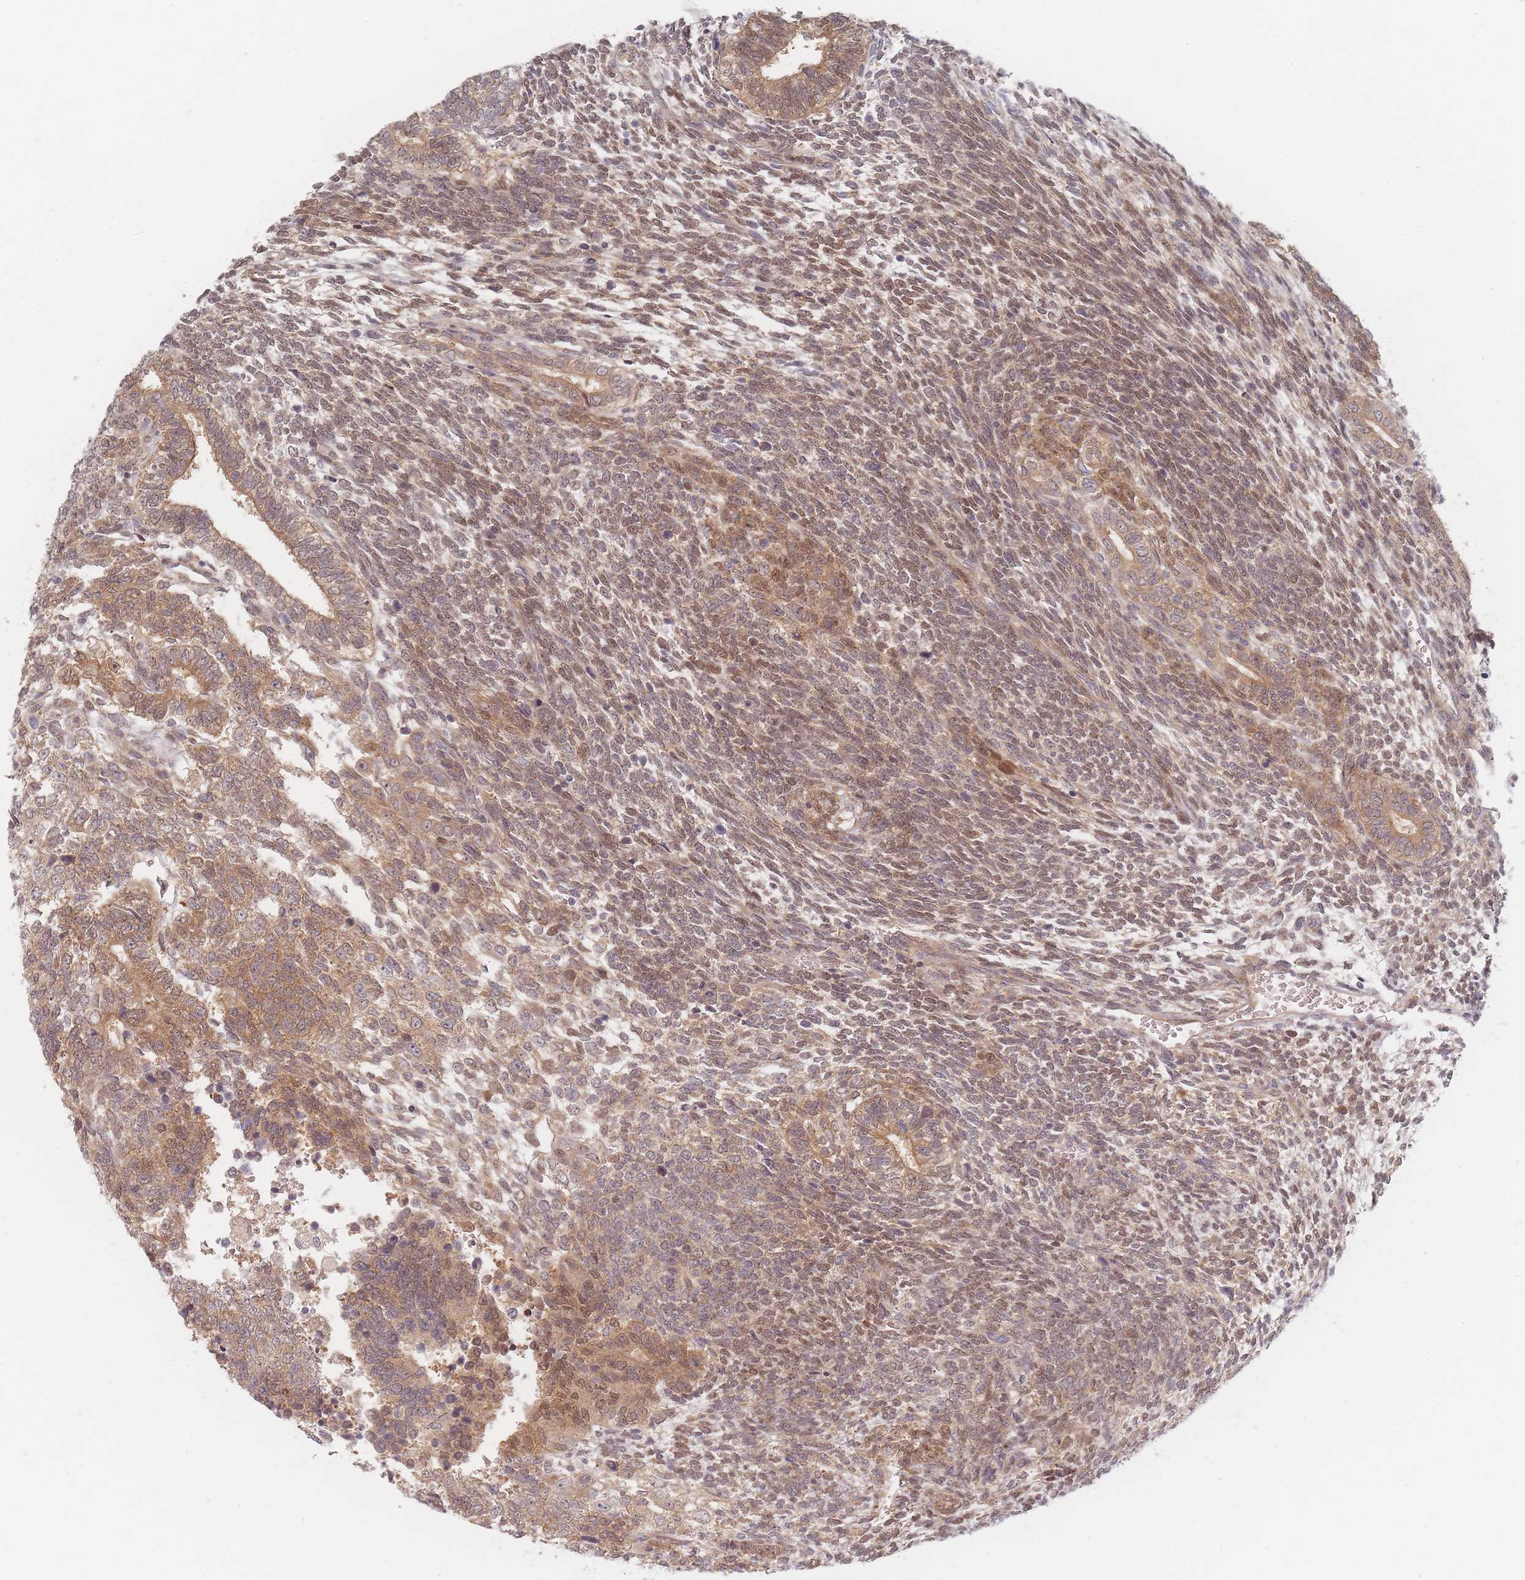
{"staining": {"intensity": "moderate", "quantity": ">75%", "location": "cytoplasmic/membranous,nuclear"}, "tissue": "testis cancer", "cell_type": "Tumor cells", "image_type": "cancer", "snomed": [{"axis": "morphology", "description": "Carcinoma, Embryonal, NOS"}, {"axis": "topography", "description": "Testis"}], "caption": "Protein staining shows moderate cytoplasmic/membranous and nuclear expression in about >75% of tumor cells in testis cancer (embryonal carcinoma). (Stains: DAB (3,3'-diaminobenzidine) in brown, nuclei in blue, Microscopy: brightfield microscopy at high magnification).", "gene": "ZKSCAN7", "patient": {"sex": "male", "age": 23}}